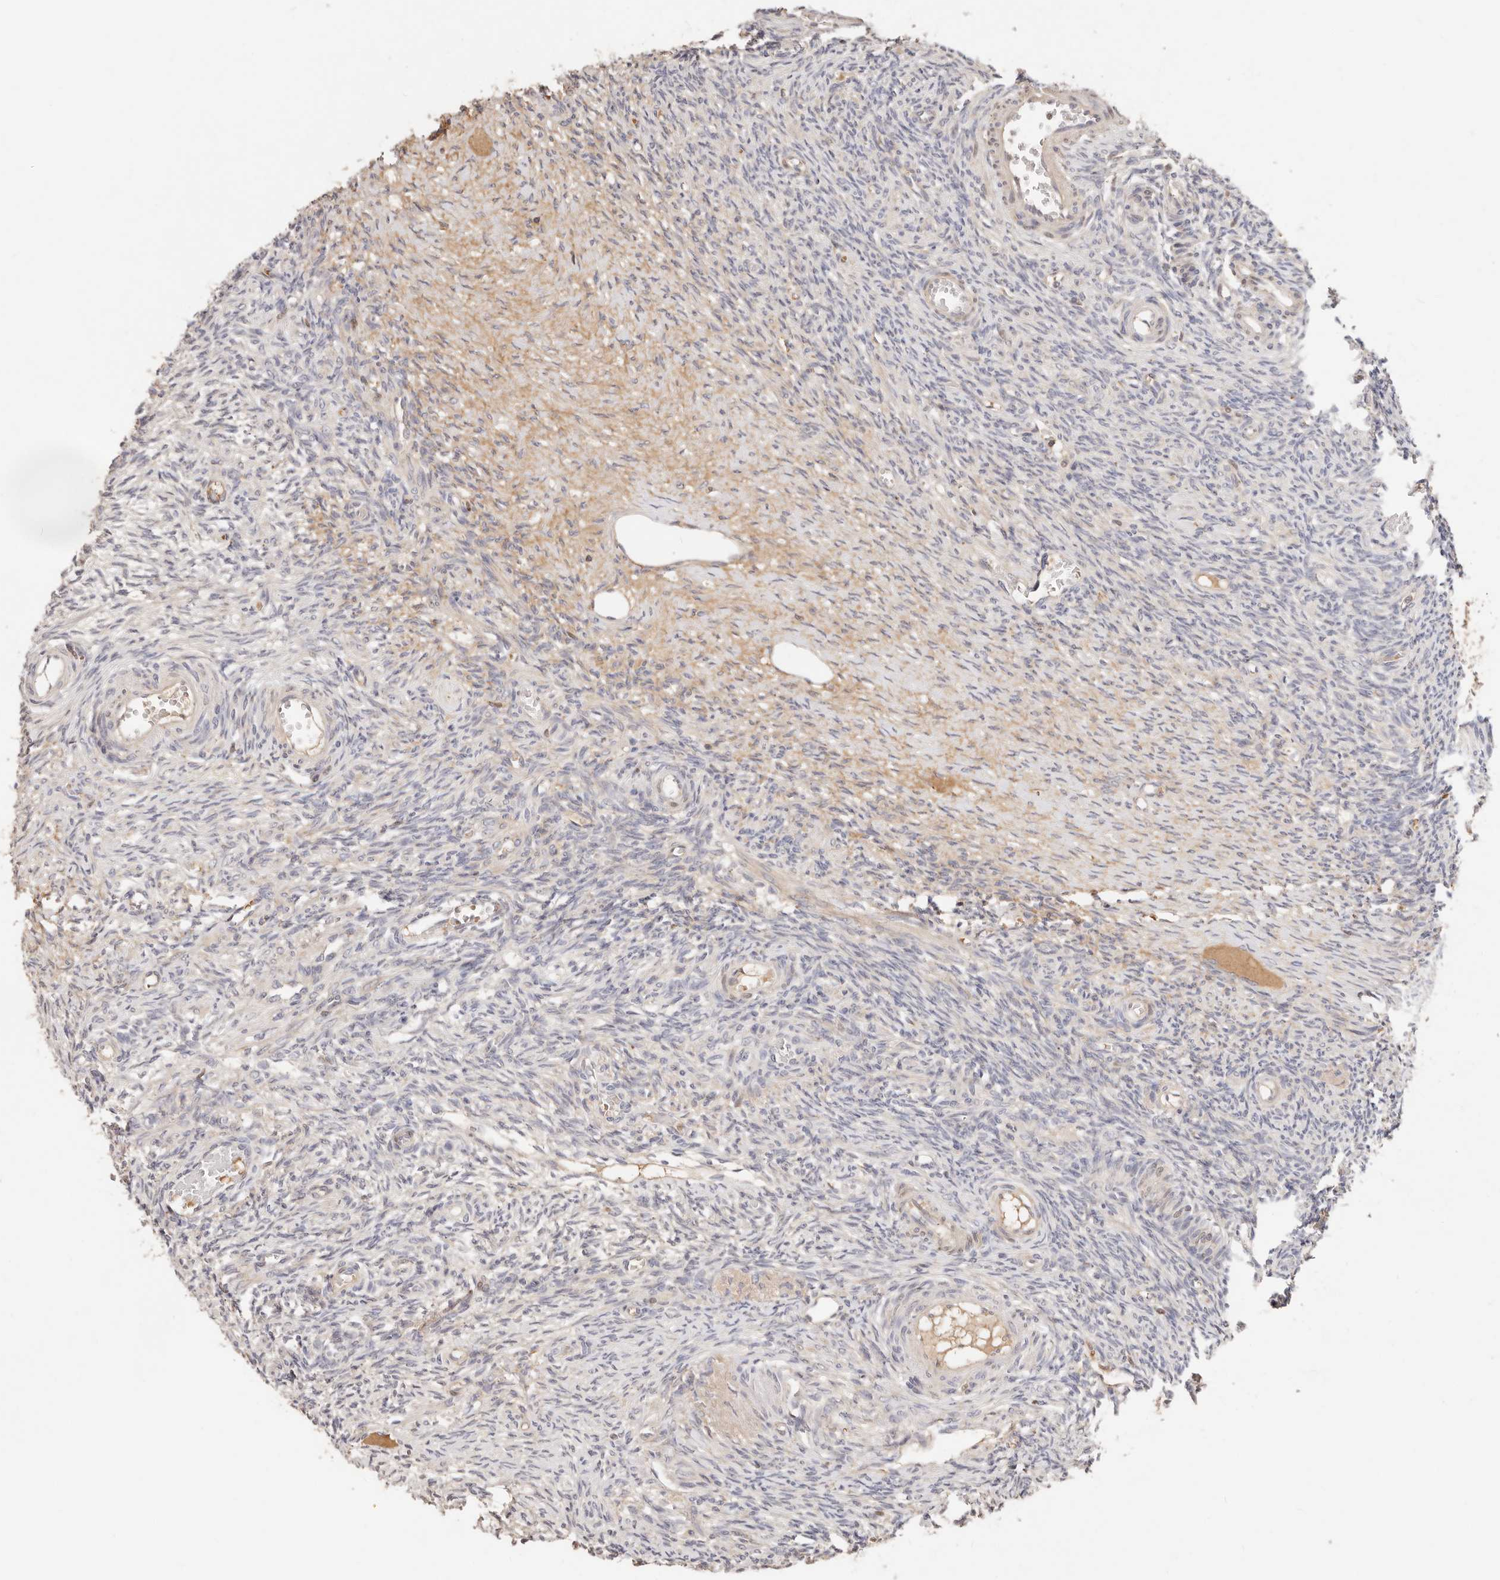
{"staining": {"intensity": "negative", "quantity": "none", "location": "none"}, "tissue": "ovary", "cell_type": "Ovarian stroma cells", "image_type": "normal", "snomed": [{"axis": "morphology", "description": "Normal tissue, NOS"}, {"axis": "topography", "description": "Ovary"}], "caption": "Ovarian stroma cells show no significant expression in unremarkable ovary. (Brightfield microscopy of DAB IHC at high magnification).", "gene": "CXADR", "patient": {"sex": "female", "age": 27}}